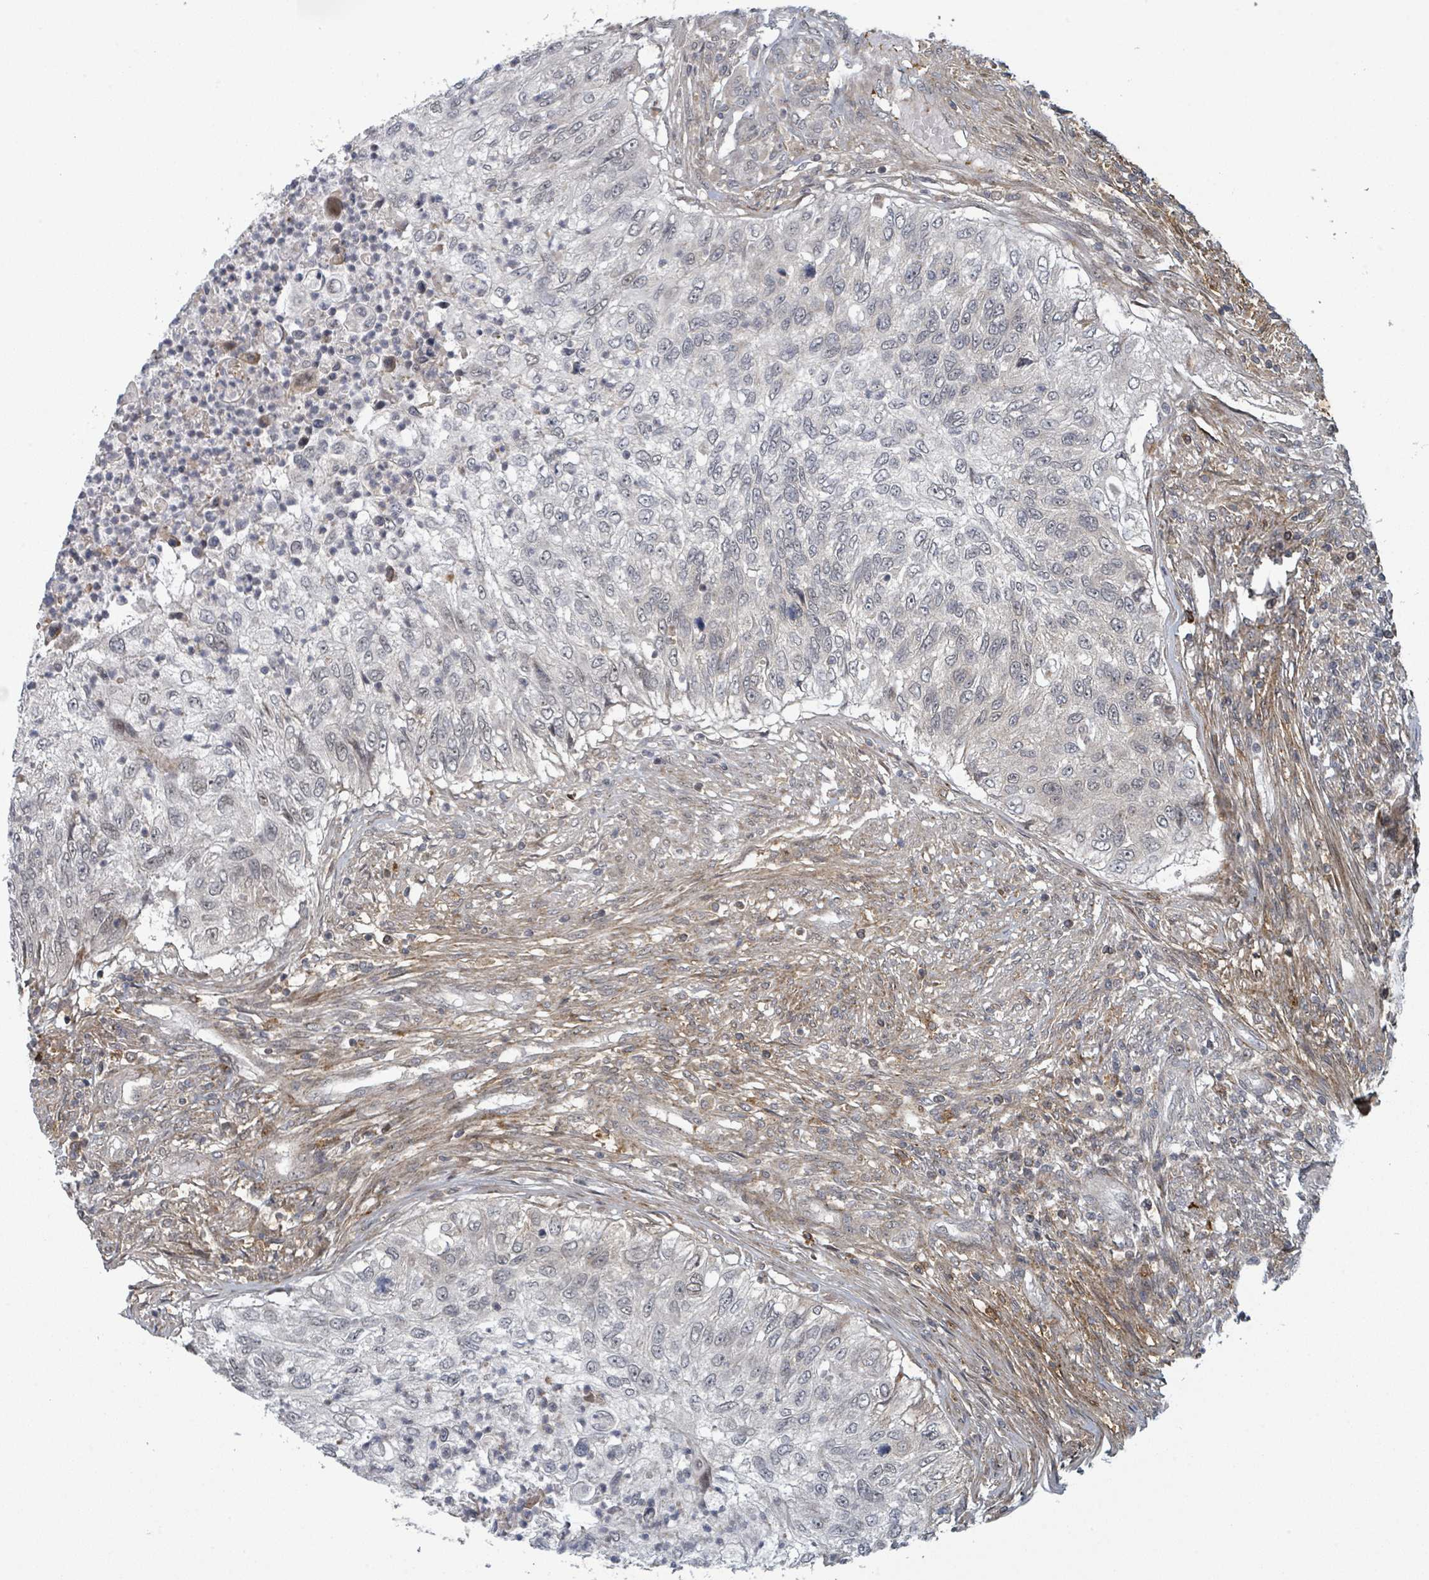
{"staining": {"intensity": "weak", "quantity": "<25%", "location": "nuclear"}, "tissue": "urothelial cancer", "cell_type": "Tumor cells", "image_type": "cancer", "snomed": [{"axis": "morphology", "description": "Urothelial carcinoma, High grade"}, {"axis": "topography", "description": "Urinary bladder"}], "caption": "The IHC histopathology image has no significant staining in tumor cells of high-grade urothelial carcinoma tissue.", "gene": "GTF3C1", "patient": {"sex": "female", "age": 60}}